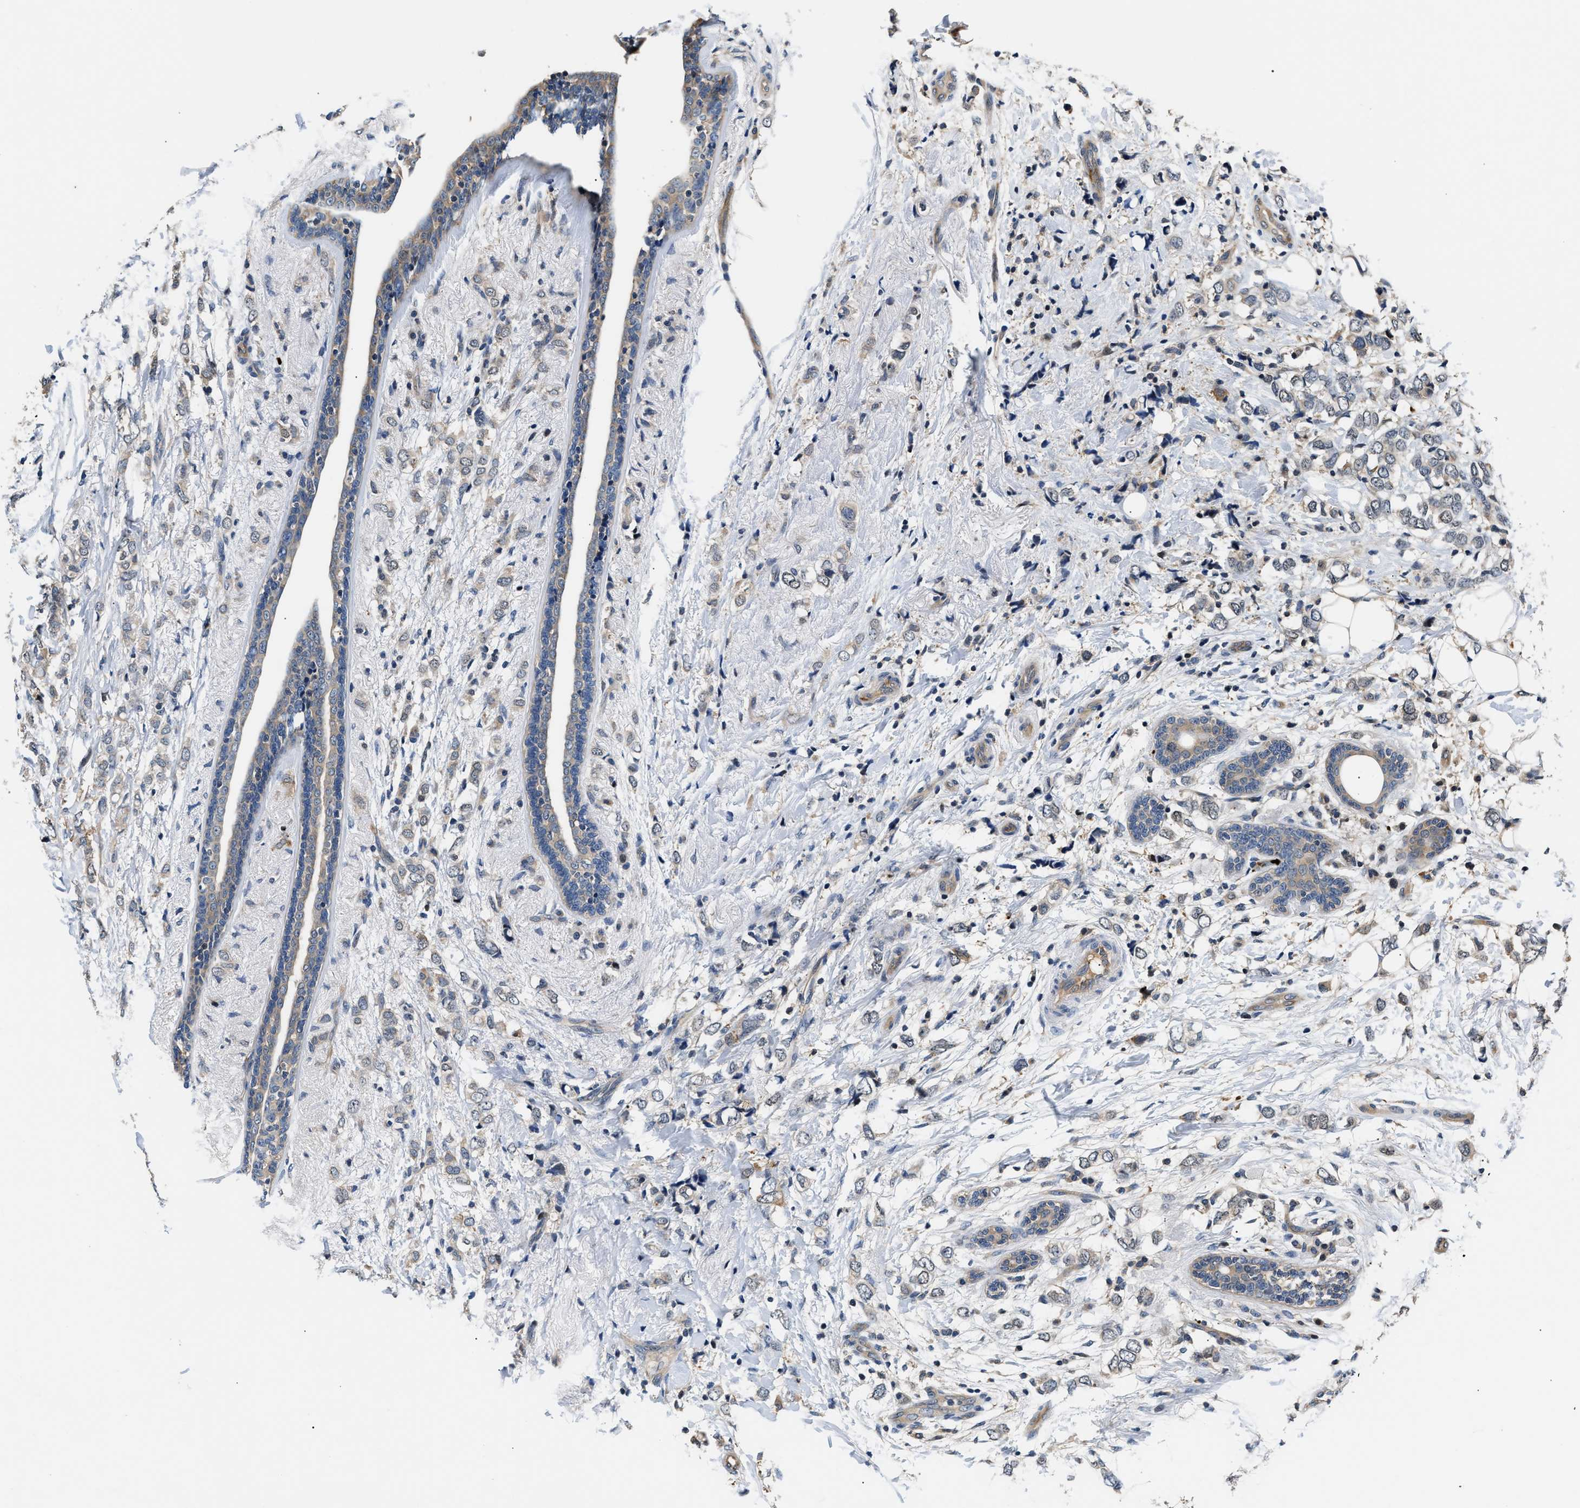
{"staining": {"intensity": "weak", "quantity": "<25%", "location": "cytoplasmic/membranous"}, "tissue": "breast cancer", "cell_type": "Tumor cells", "image_type": "cancer", "snomed": [{"axis": "morphology", "description": "Normal tissue, NOS"}, {"axis": "morphology", "description": "Lobular carcinoma"}, {"axis": "topography", "description": "Breast"}], "caption": "An immunohistochemistry photomicrograph of lobular carcinoma (breast) is shown. There is no staining in tumor cells of lobular carcinoma (breast).", "gene": "TUT7", "patient": {"sex": "female", "age": 47}}